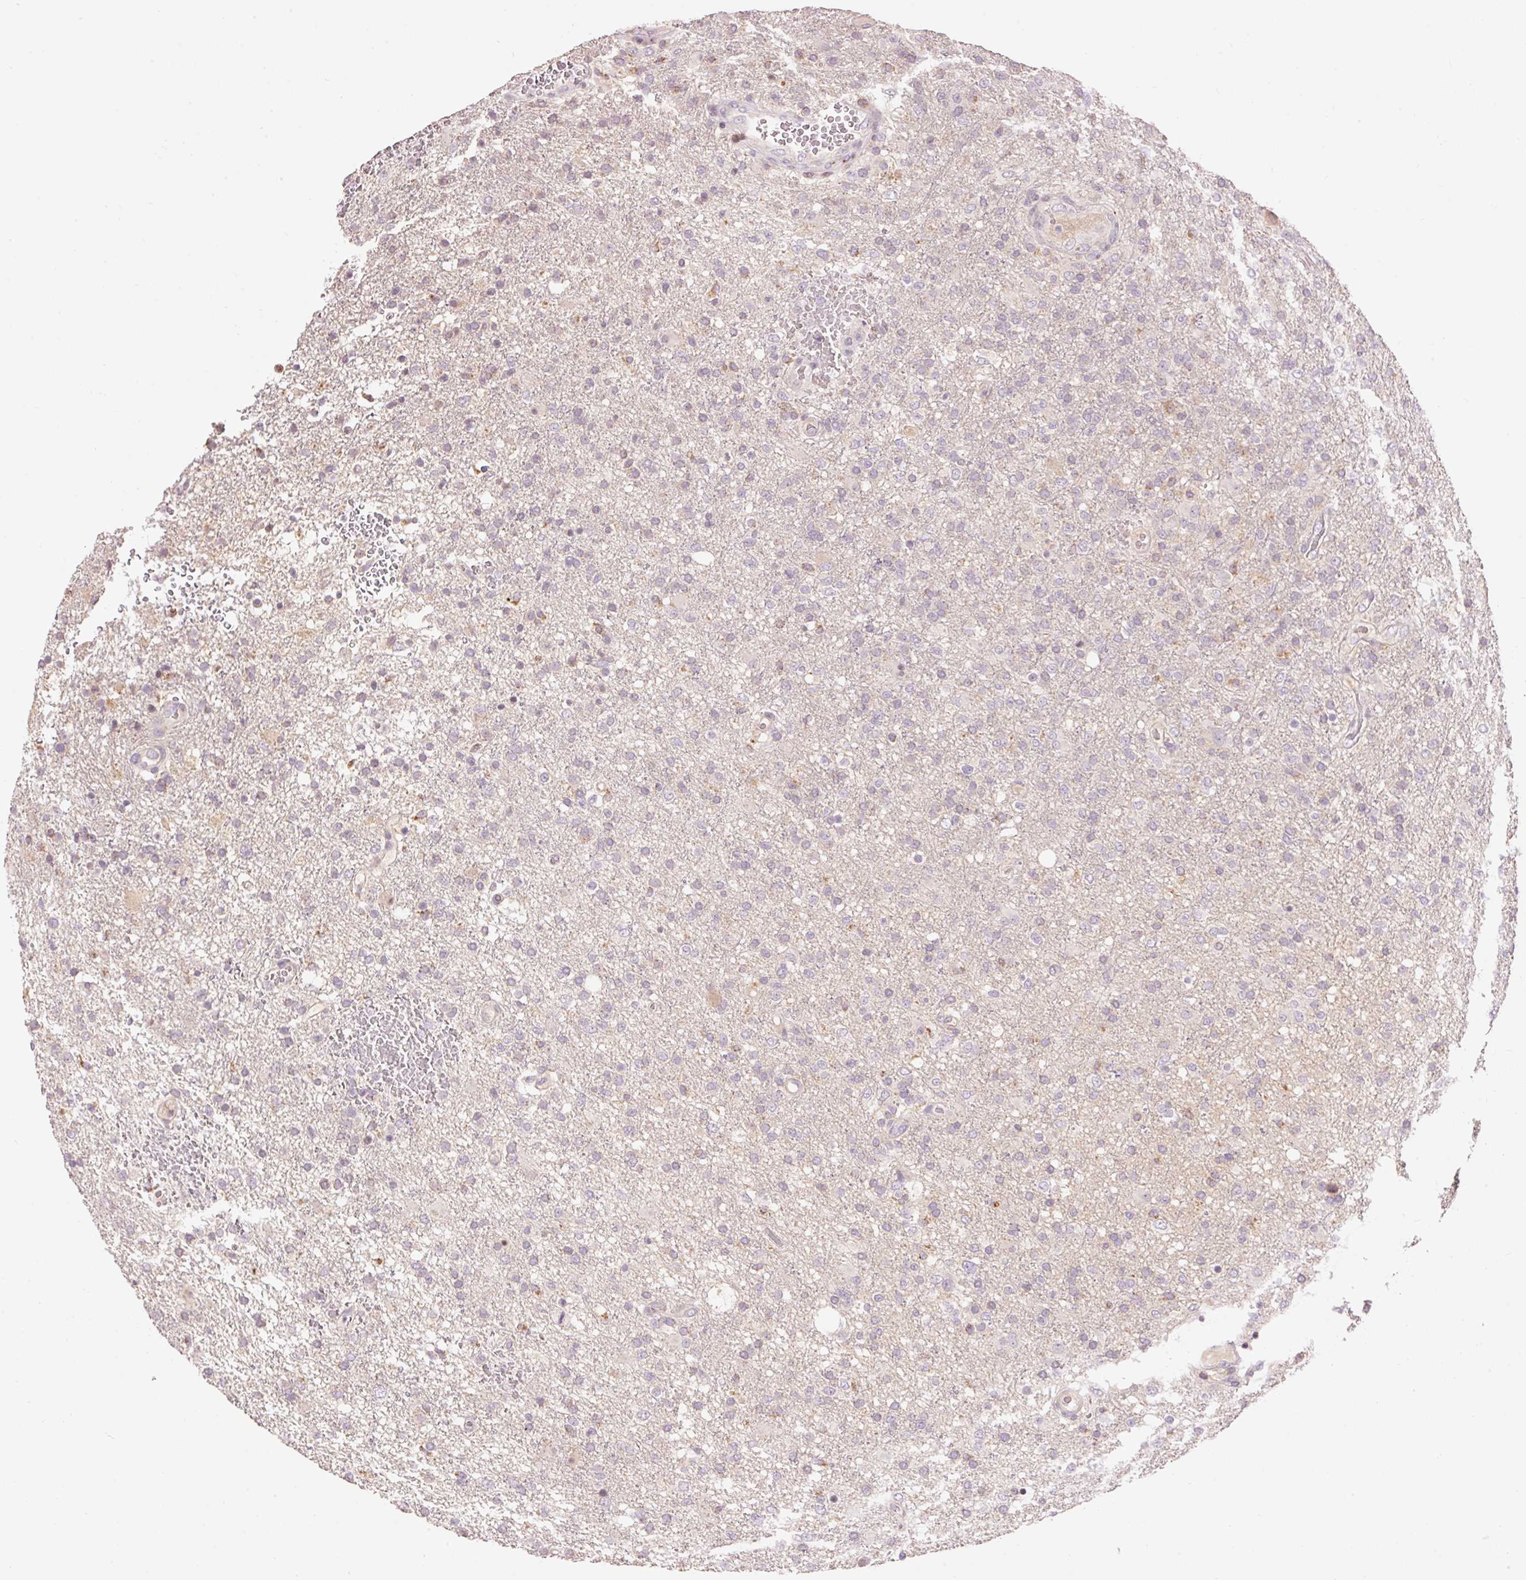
{"staining": {"intensity": "negative", "quantity": "none", "location": "none"}, "tissue": "glioma", "cell_type": "Tumor cells", "image_type": "cancer", "snomed": [{"axis": "morphology", "description": "Glioma, malignant, High grade"}, {"axis": "topography", "description": "Brain"}], "caption": "Tumor cells show no significant protein staining in malignant glioma (high-grade).", "gene": "ABHD11", "patient": {"sex": "female", "age": 74}}